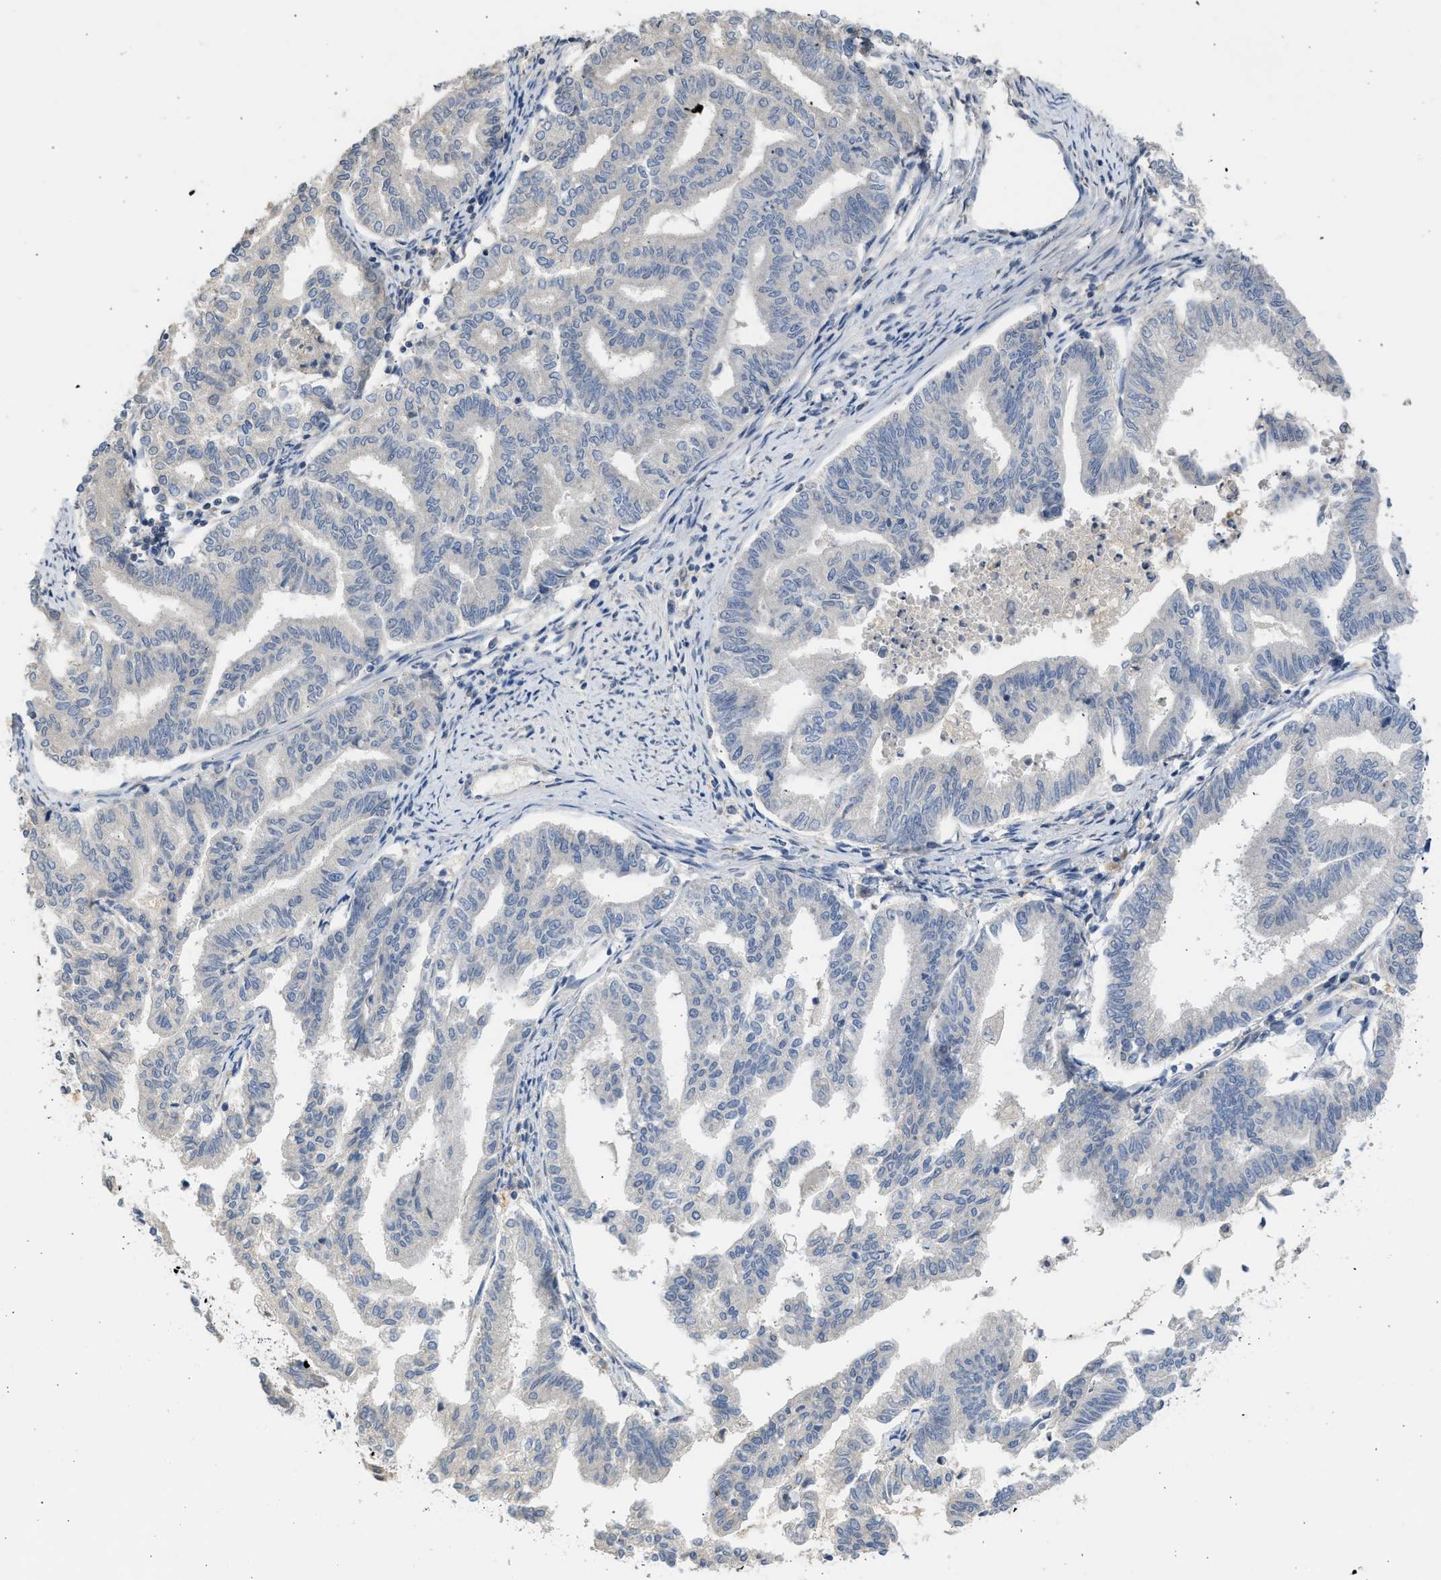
{"staining": {"intensity": "negative", "quantity": "none", "location": "none"}, "tissue": "endometrial cancer", "cell_type": "Tumor cells", "image_type": "cancer", "snomed": [{"axis": "morphology", "description": "Adenocarcinoma, NOS"}, {"axis": "topography", "description": "Endometrium"}], "caption": "A histopathology image of human endometrial cancer (adenocarcinoma) is negative for staining in tumor cells.", "gene": "SULT2A1", "patient": {"sex": "female", "age": 79}}